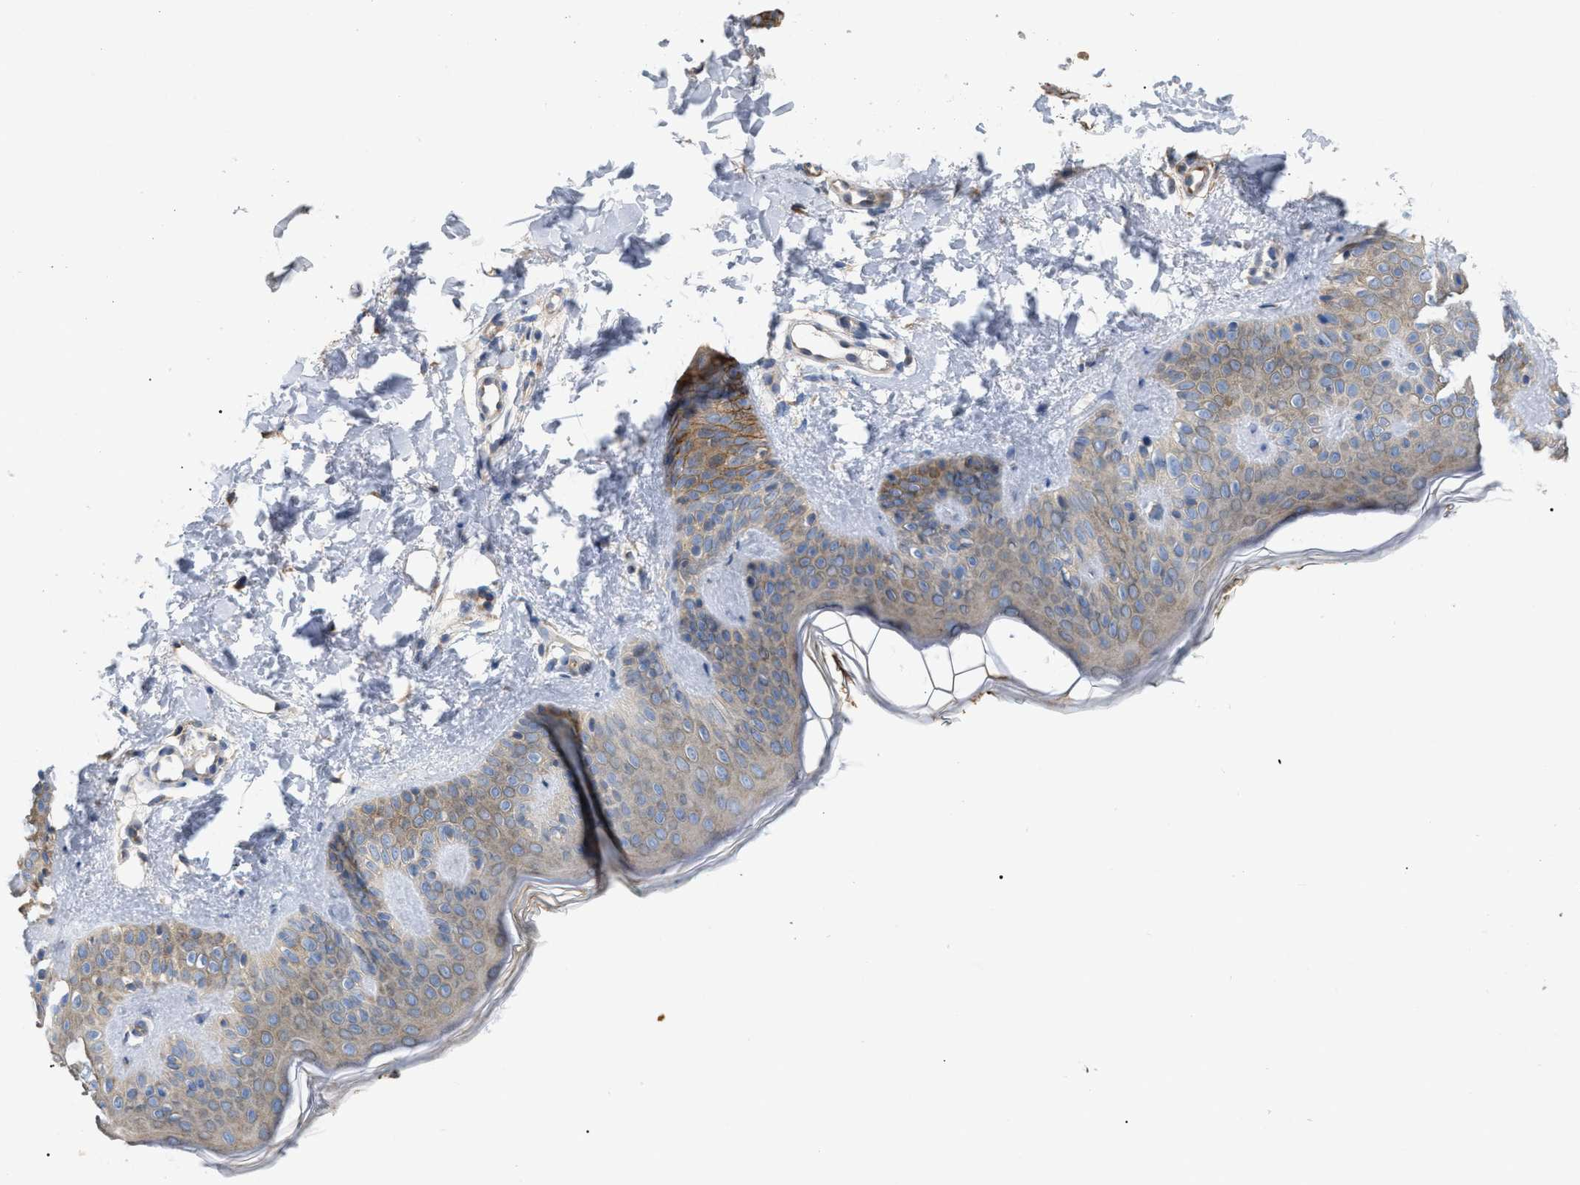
{"staining": {"intensity": "negative", "quantity": "none", "location": "none"}, "tissue": "skin", "cell_type": "Fibroblasts", "image_type": "normal", "snomed": [{"axis": "morphology", "description": "Normal tissue, NOS"}, {"axis": "topography", "description": "Skin"}], "caption": "Immunohistochemical staining of normal skin displays no significant expression in fibroblasts. The staining is performed using DAB (3,3'-diaminobenzidine) brown chromogen with nuclei counter-stained in using hematoxylin.", "gene": "DHX58", "patient": {"sex": "male", "age": 30}}